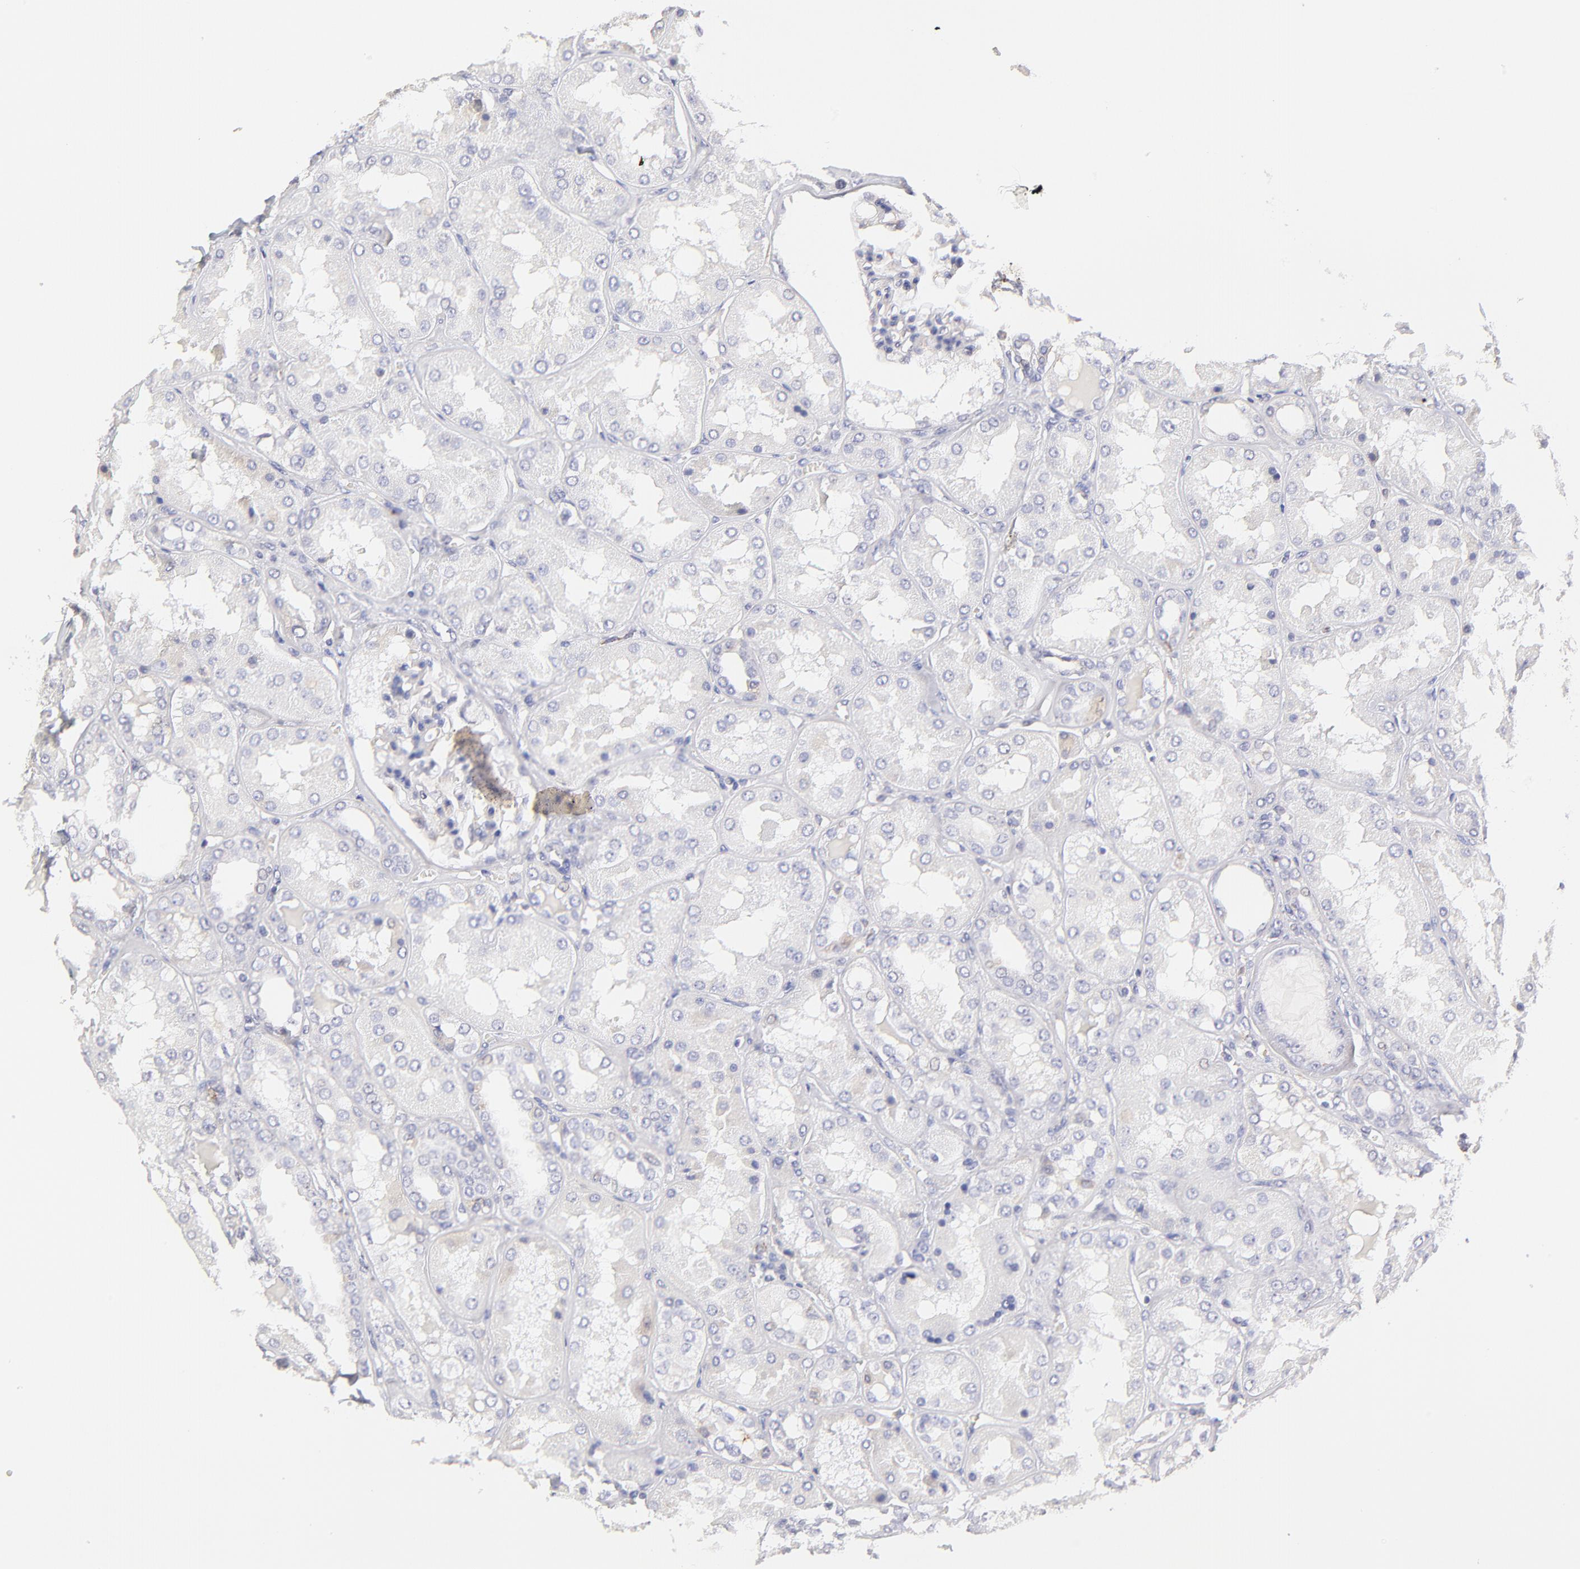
{"staining": {"intensity": "negative", "quantity": "none", "location": "none"}, "tissue": "kidney", "cell_type": "Cells in glomeruli", "image_type": "normal", "snomed": [{"axis": "morphology", "description": "Normal tissue, NOS"}, {"axis": "topography", "description": "Kidney"}], "caption": "Protein analysis of benign kidney displays no significant staining in cells in glomeruli.", "gene": "GCSAM", "patient": {"sex": "female", "age": 56}}